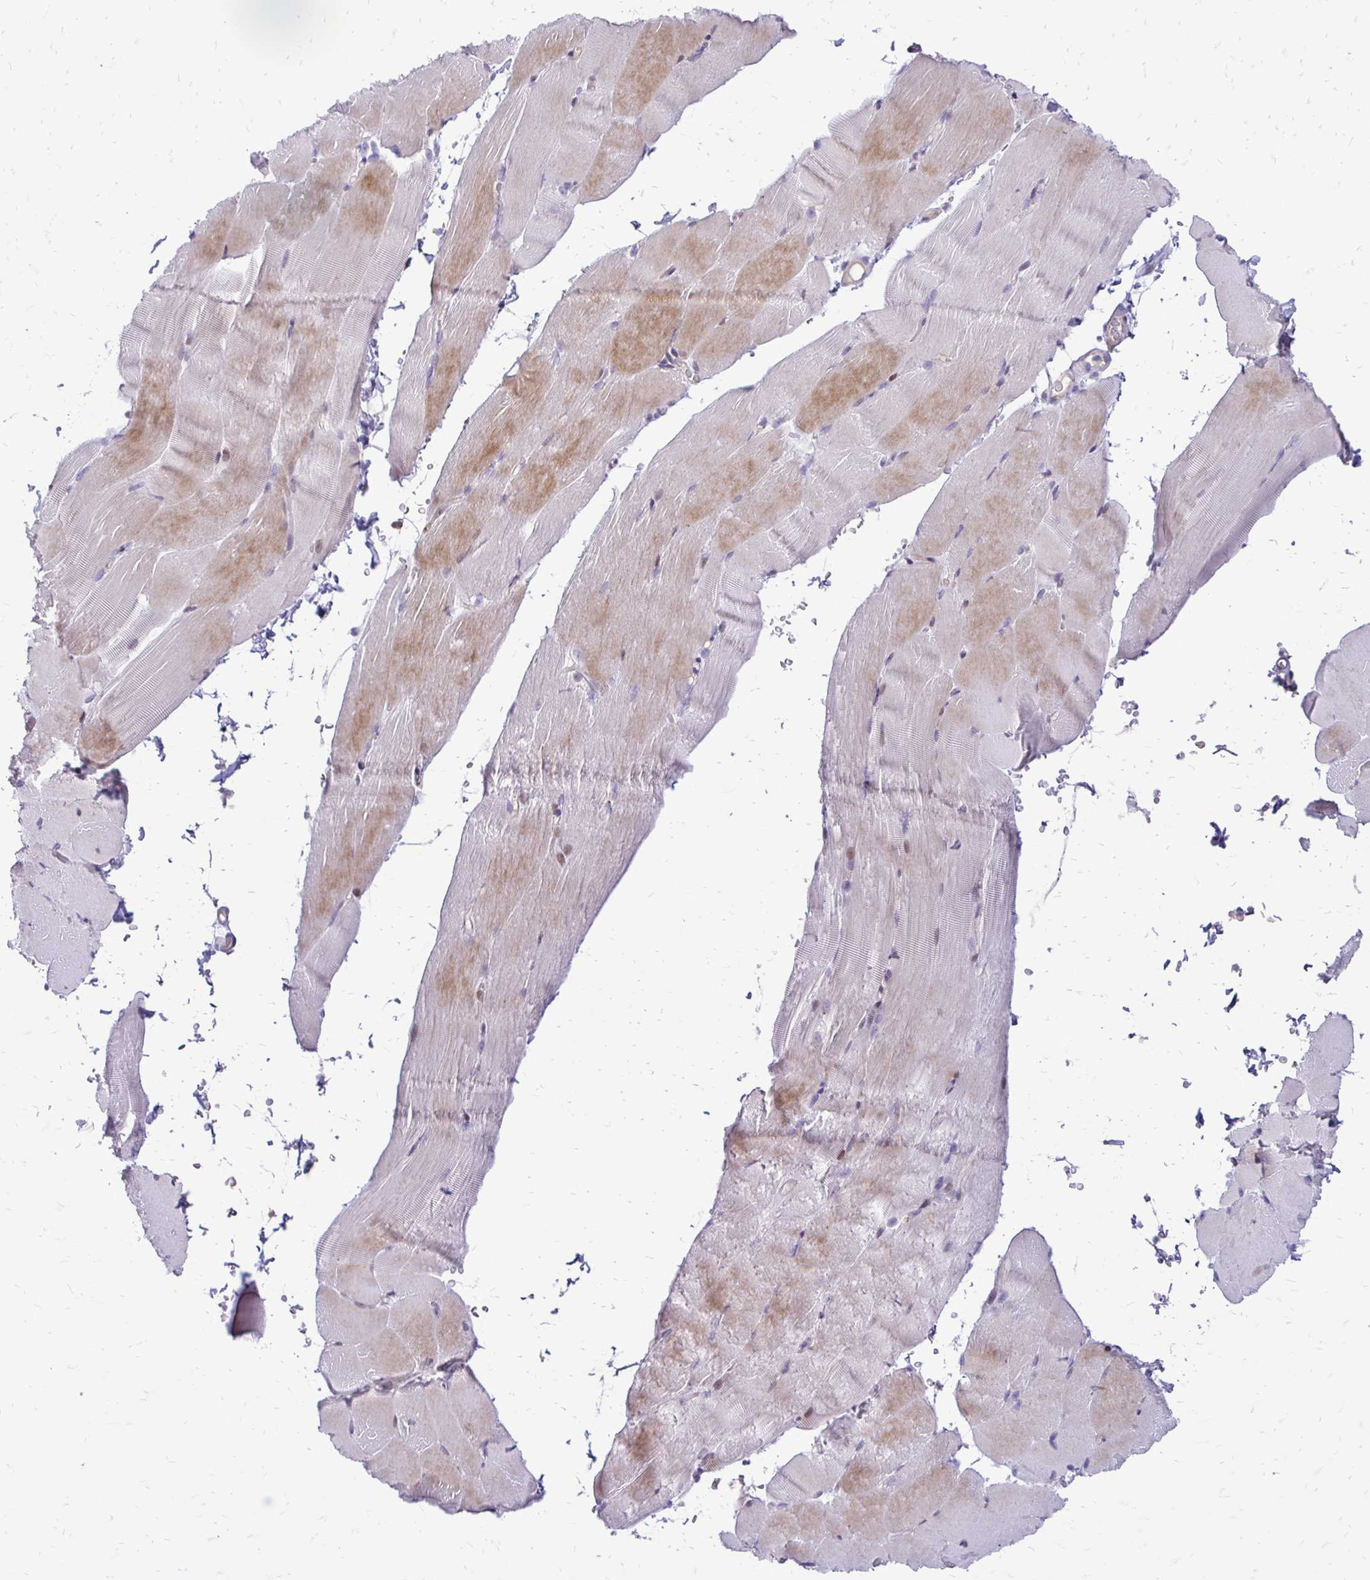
{"staining": {"intensity": "weak", "quantity": "25%-75%", "location": "cytoplasmic/membranous"}, "tissue": "skeletal muscle", "cell_type": "Myocytes", "image_type": "normal", "snomed": [{"axis": "morphology", "description": "Normal tissue, NOS"}, {"axis": "topography", "description": "Skeletal muscle"}], "caption": "This histopathology image reveals immunohistochemistry staining of benign human skeletal muscle, with low weak cytoplasmic/membranous staining in approximately 25%-75% of myocytes.", "gene": "GAS2", "patient": {"sex": "female", "age": 37}}